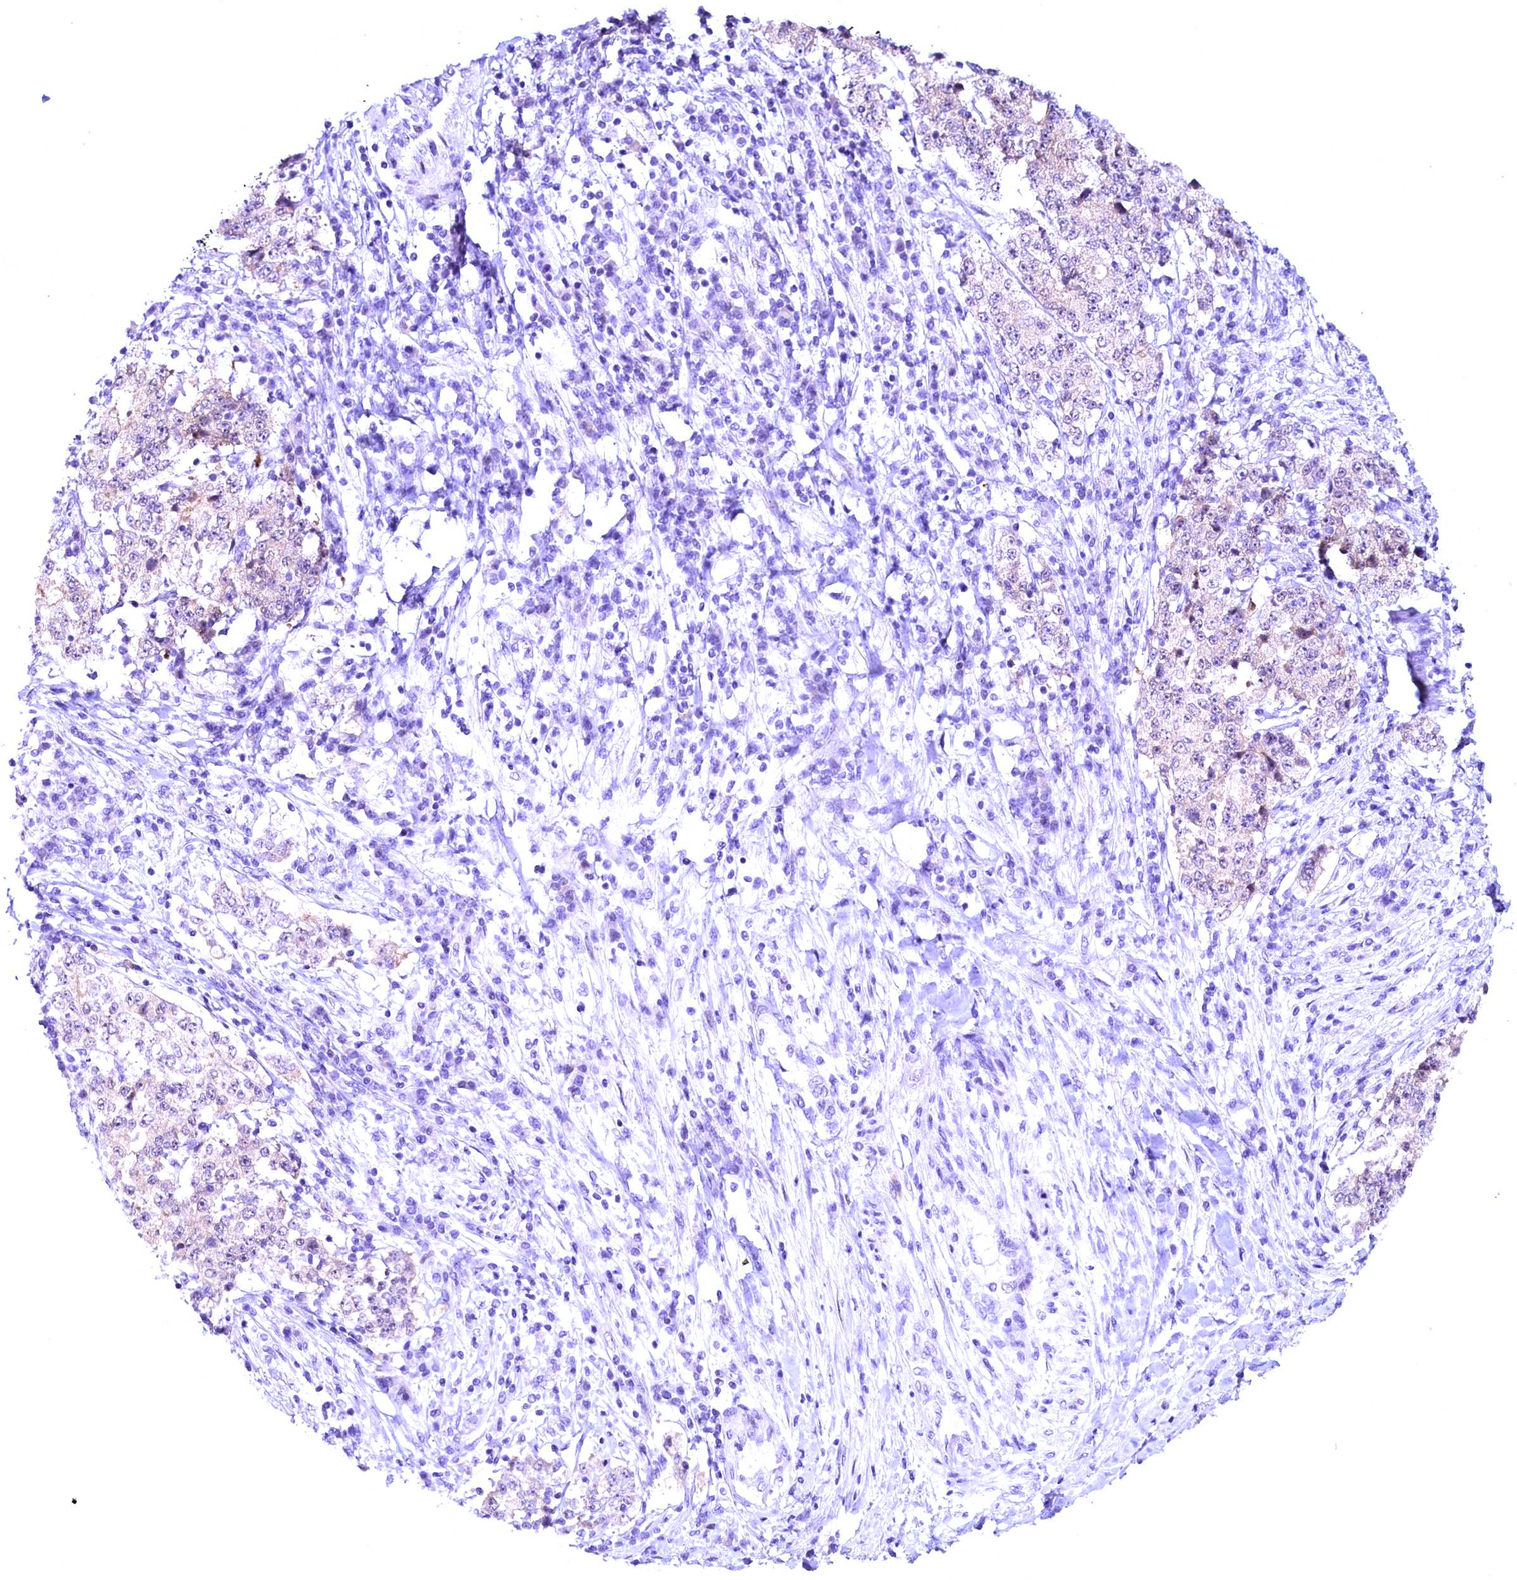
{"staining": {"intensity": "negative", "quantity": "none", "location": "none"}, "tissue": "stomach cancer", "cell_type": "Tumor cells", "image_type": "cancer", "snomed": [{"axis": "morphology", "description": "Adenocarcinoma, NOS"}, {"axis": "topography", "description": "Stomach"}], "caption": "DAB immunohistochemical staining of stomach cancer (adenocarcinoma) displays no significant positivity in tumor cells. The staining was performed using DAB (3,3'-diaminobenzidine) to visualize the protein expression in brown, while the nuclei were stained in blue with hematoxylin (Magnification: 20x).", "gene": "CCDC106", "patient": {"sex": "male", "age": 59}}